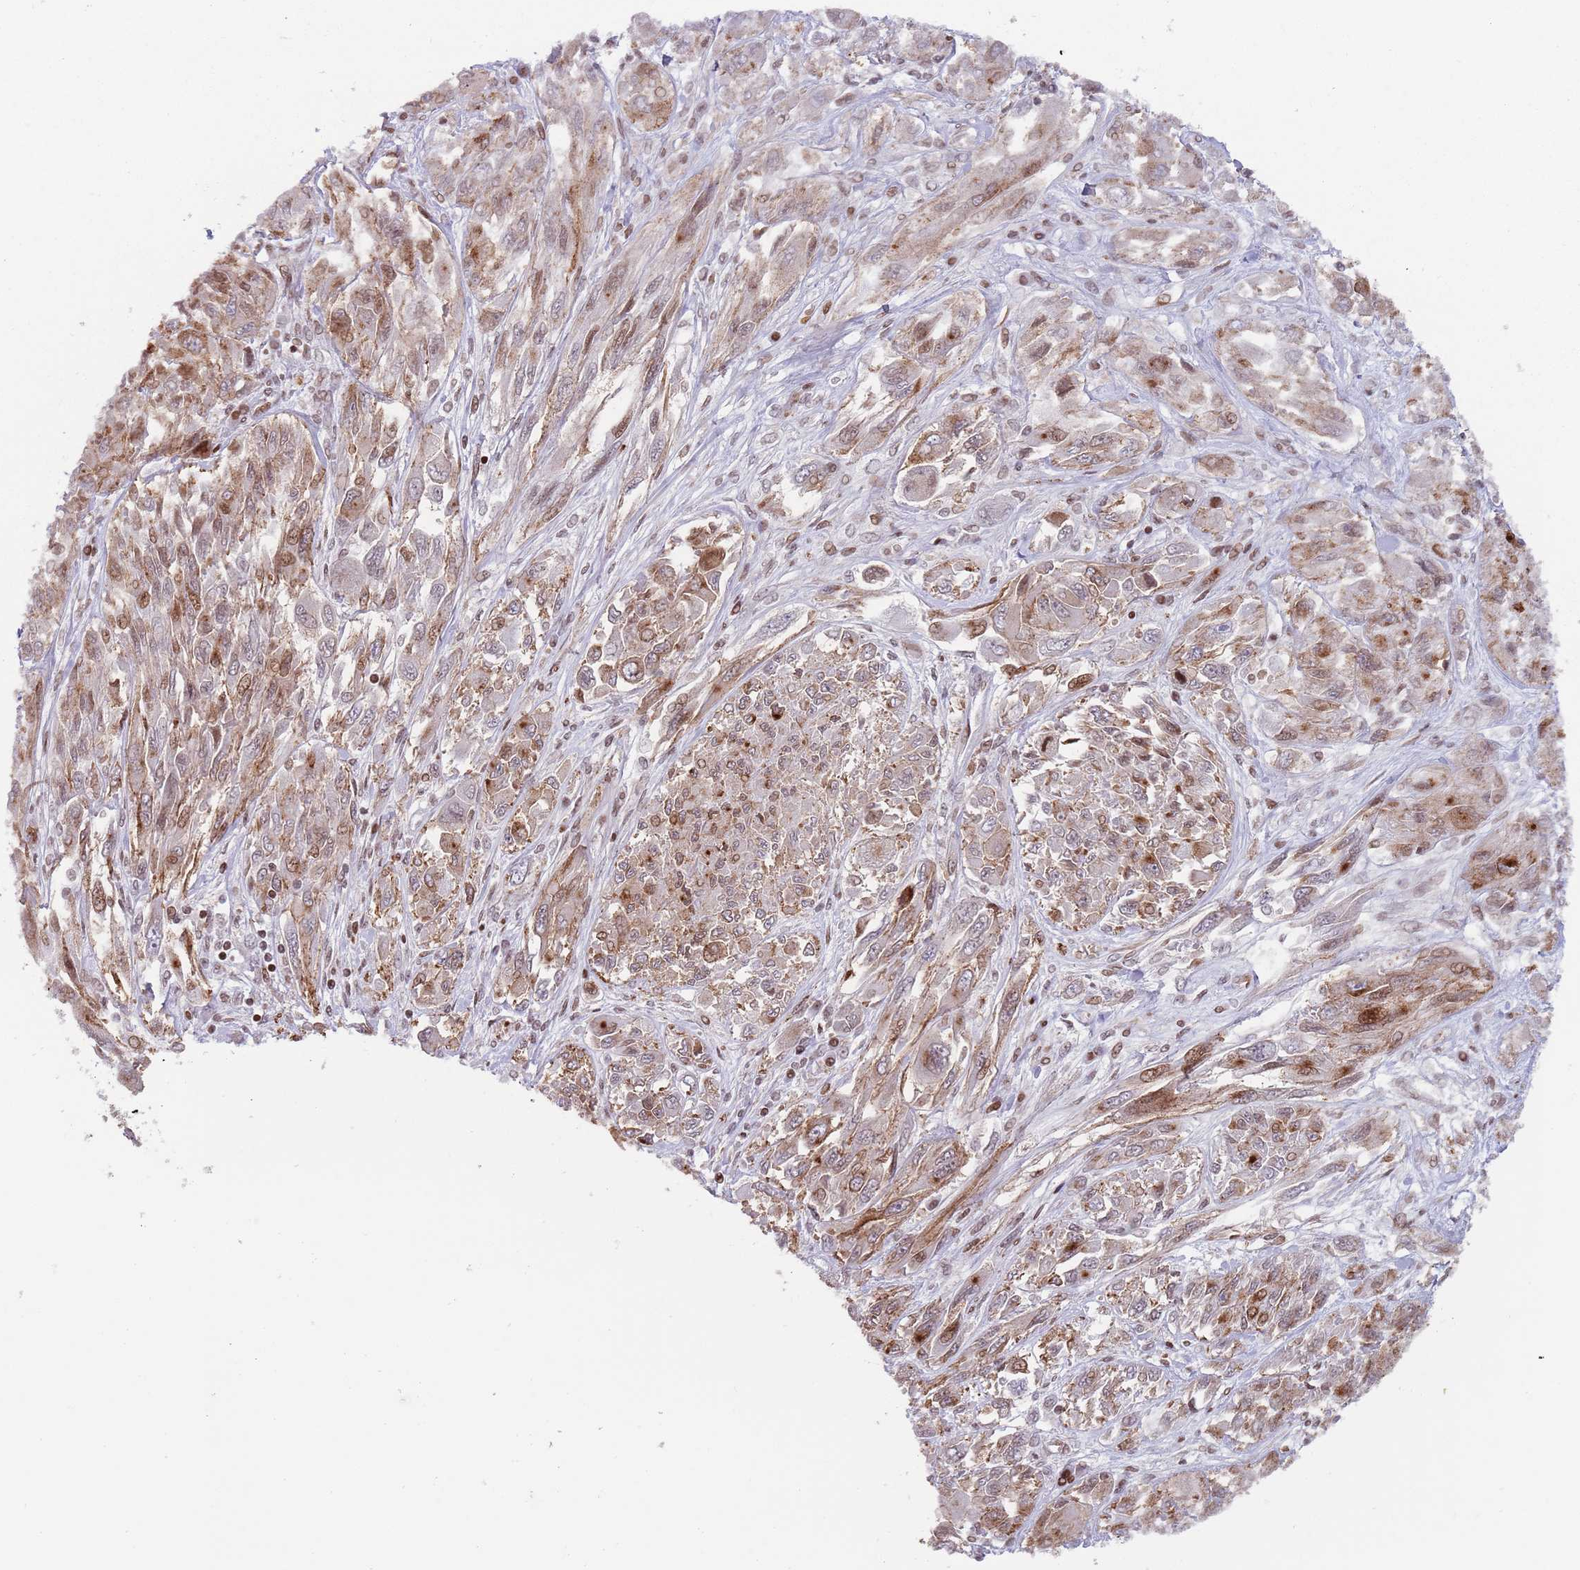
{"staining": {"intensity": "moderate", "quantity": "25%-75%", "location": "cytoplasmic/membranous,nuclear"}, "tissue": "melanoma", "cell_type": "Tumor cells", "image_type": "cancer", "snomed": [{"axis": "morphology", "description": "Malignant melanoma, NOS"}, {"axis": "topography", "description": "Skin"}], "caption": "Tumor cells reveal medium levels of moderate cytoplasmic/membranous and nuclear expression in approximately 25%-75% of cells in melanoma. (DAB (3,3'-diaminobenzidine) IHC, brown staining for protein, blue staining for nuclei).", "gene": "HDAC8", "patient": {"sex": "female", "age": 91}}